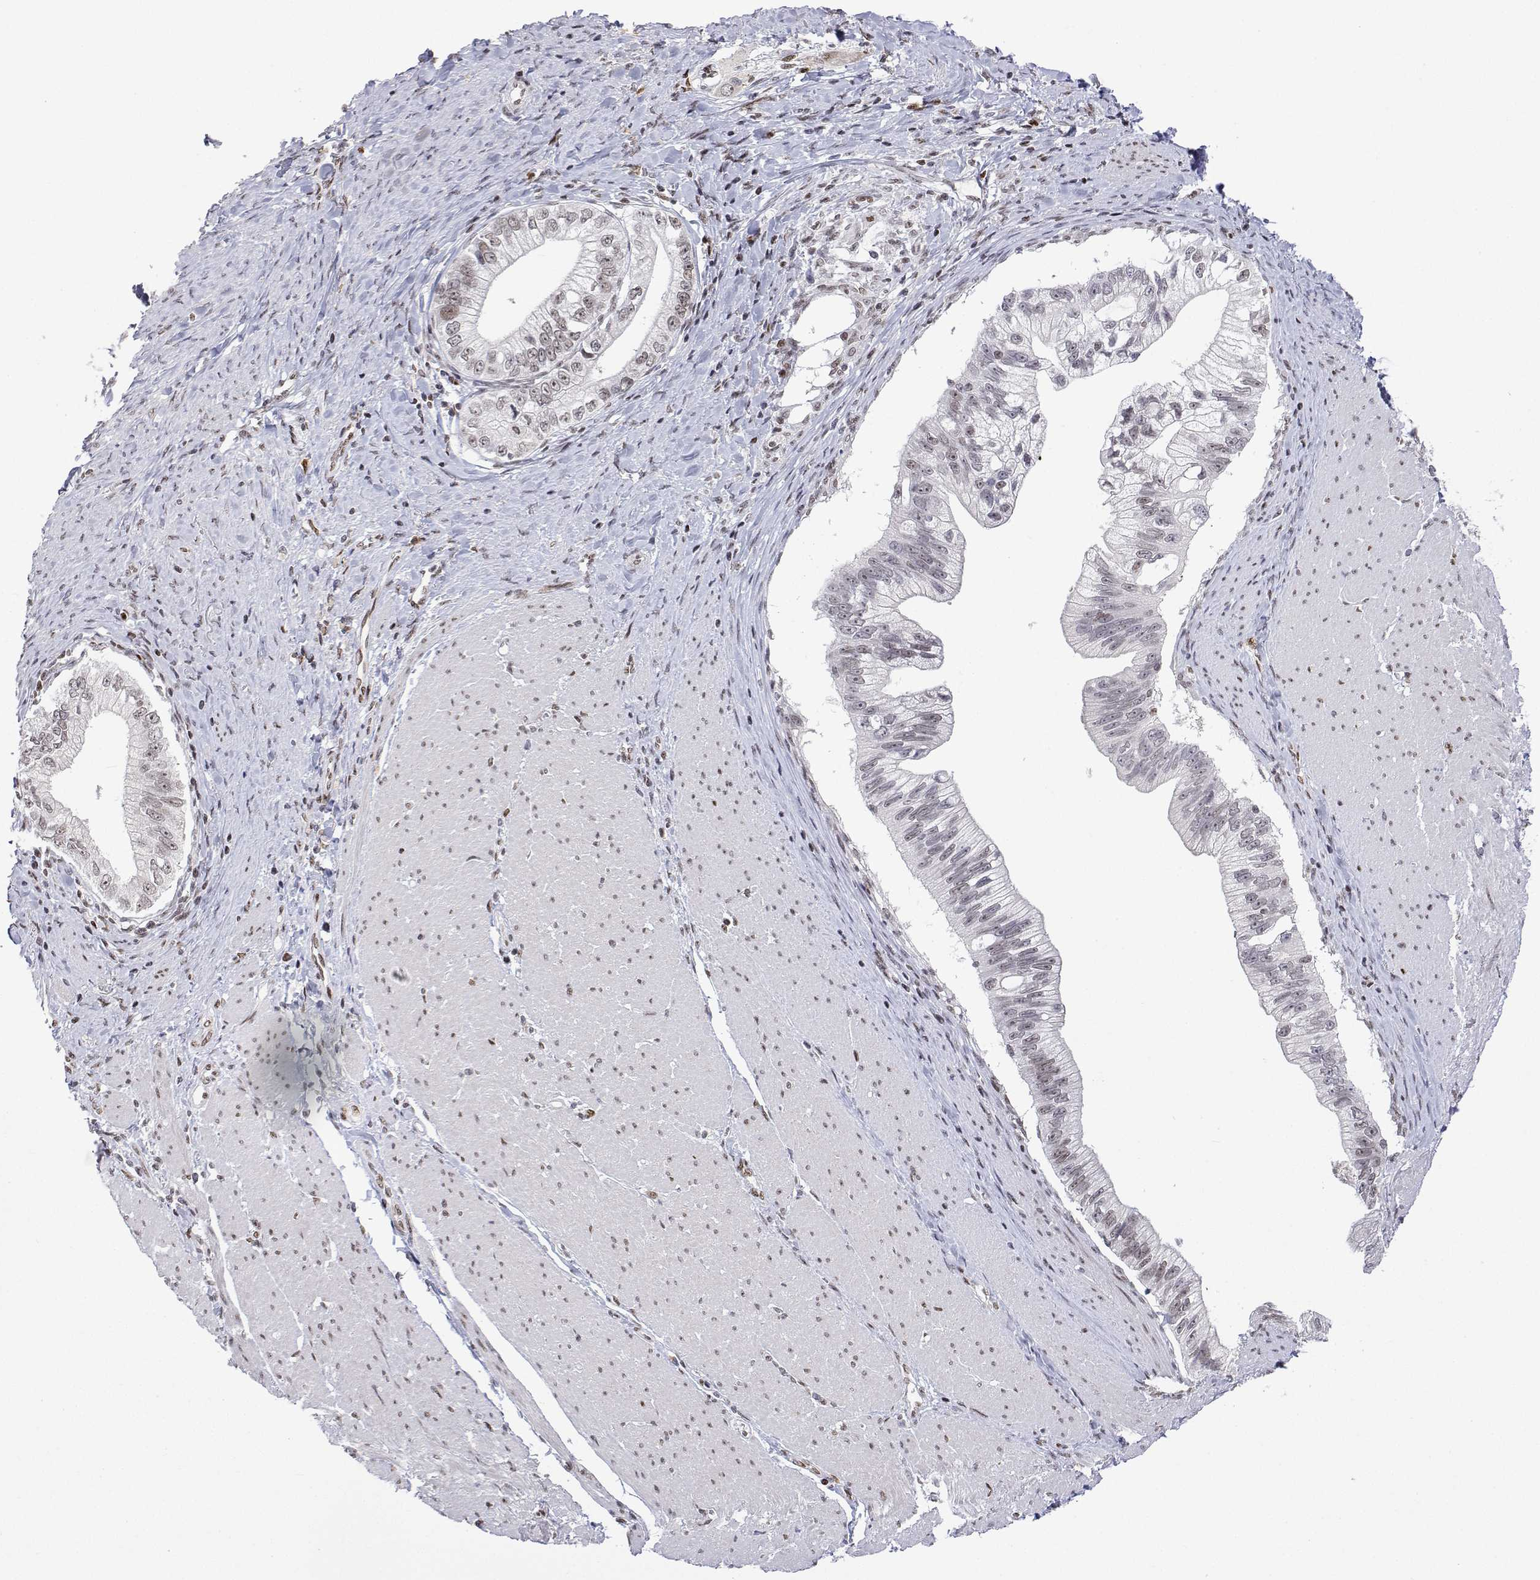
{"staining": {"intensity": "weak", "quantity": "<25%", "location": "nuclear"}, "tissue": "pancreatic cancer", "cell_type": "Tumor cells", "image_type": "cancer", "snomed": [{"axis": "morphology", "description": "Adenocarcinoma, NOS"}, {"axis": "topography", "description": "Pancreas"}], "caption": "Tumor cells show no significant staining in pancreatic cancer (adenocarcinoma).", "gene": "XPC", "patient": {"sex": "male", "age": 70}}